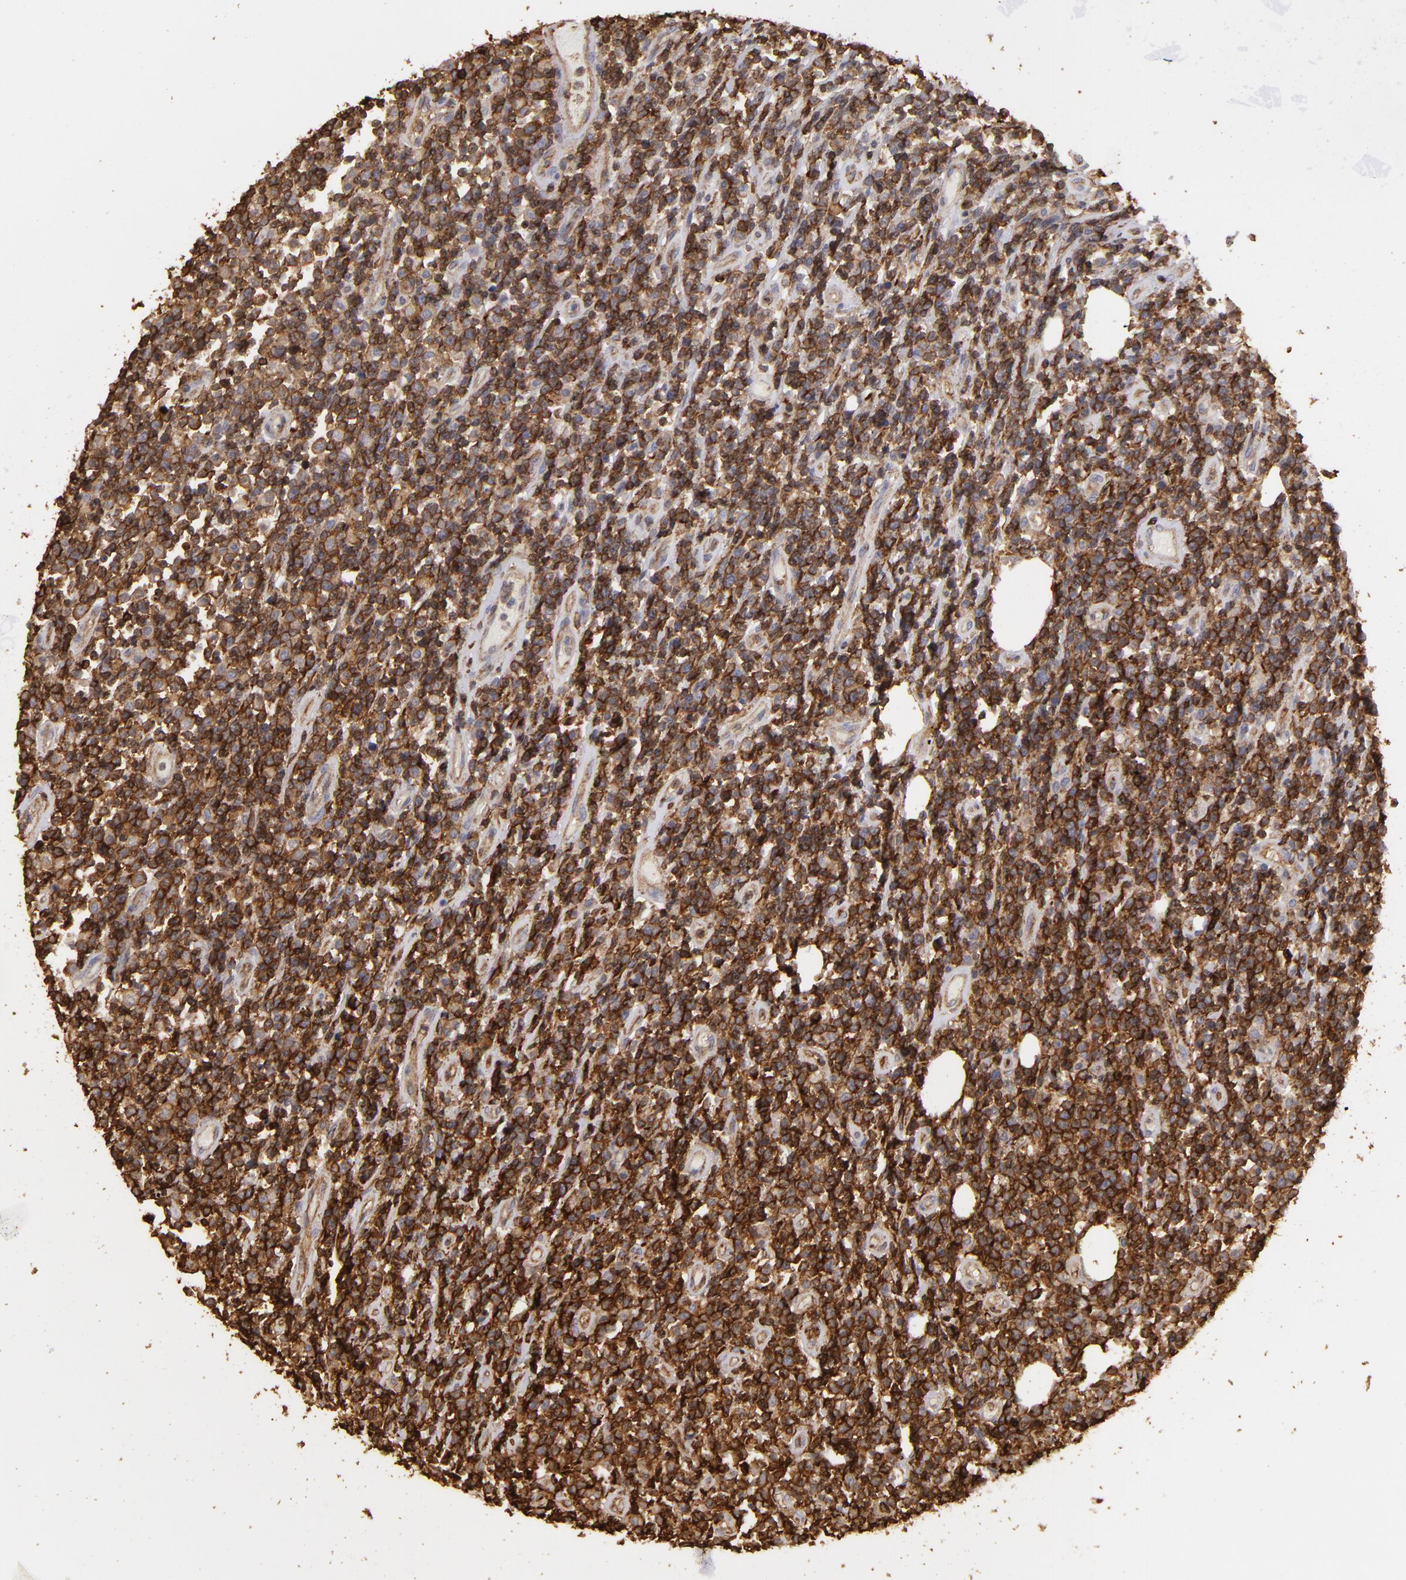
{"staining": {"intensity": "strong", "quantity": ">75%", "location": "cytoplasmic/membranous"}, "tissue": "lymphoma", "cell_type": "Tumor cells", "image_type": "cancer", "snomed": [{"axis": "morphology", "description": "Malignant lymphoma, non-Hodgkin's type, High grade"}, {"axis": "topography", "description": "Colon"}], "caption": "Human high-grade malignant lymphoma, non-Hodgkin's type stained with a brown dye displays strong cytoplasmic/membranous positive positivity in approximately >75% of tumor cells.", "gene": "ACTB", "patient": {"sex": "male", "age": 82}}